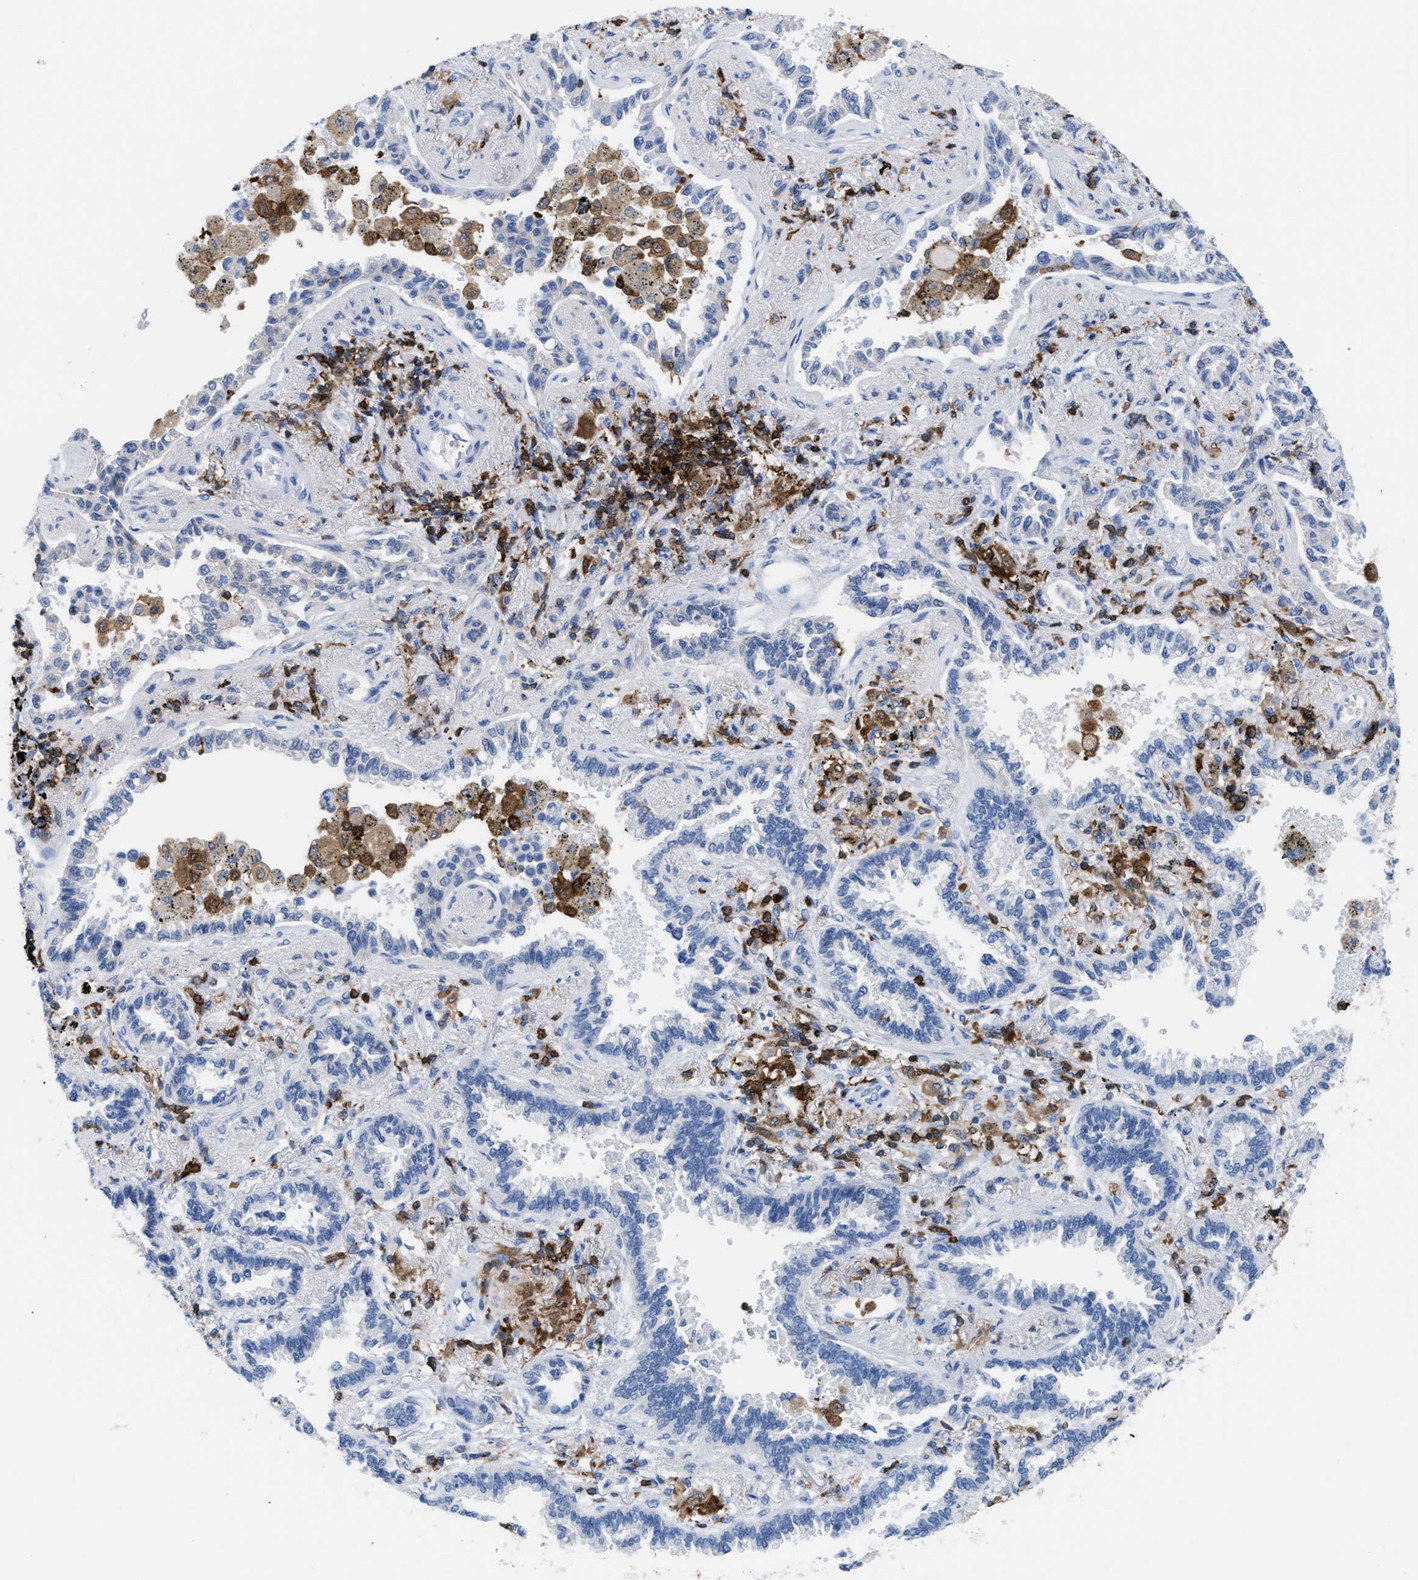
{"staining": {"intensity": "negative", "quantity": "none", "location": "none"}, "tissue": "lung cancer", "cell_type": "Tumor cells", "image_type": "cancer", "snomed": [{"axis": "morphology", "description": "Normal tissue, NOS"}, {"axis": "morphology", "description": "Adenocarcinoma, NOS"}, {"axis": "topography", "description": "Lung"}], "caption": "Micrograph shows no significant protein expression in tumor cells of lung cancer (adenocarcinoma).", "gene": "LCP1", "patient": {"sex": "male", "age": 59}}